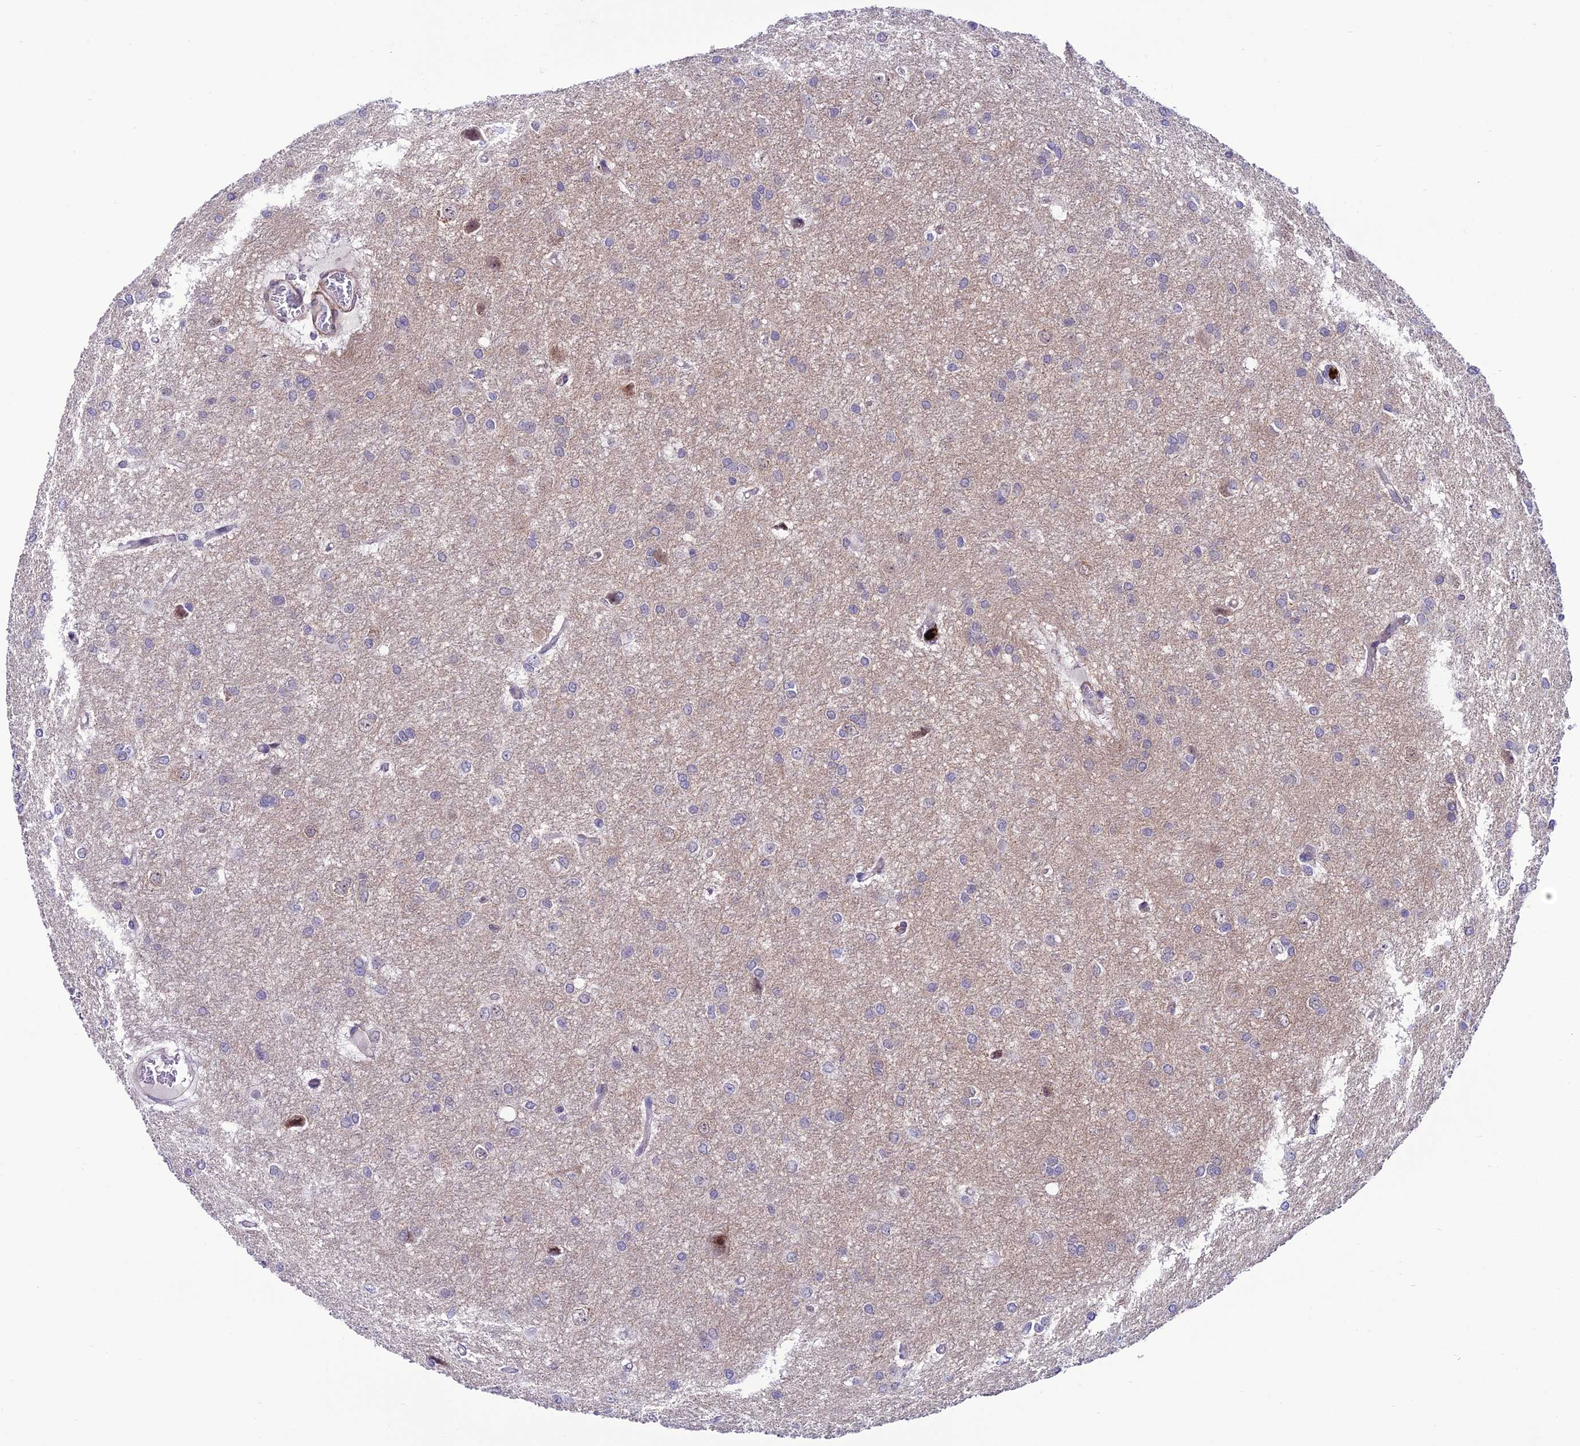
{"staining": {"intensity": "negative", "quantity": "none", "location": "none"}, "tissue": "glioma", "cell_type": "Tumor cells", "image_type": "cancer", "snomed": [{"axis": "morphology", "description": "Glioma, malignant, High grade"}, {"axis": "topography", "description": "Brain"}], "caption": "An immunohistochemistry histopathology image of glioma is shown. There is no staining in tumor cells of glioma.", "gene": "COL6A6", "patient": {"sex": "female", "age": 50}}